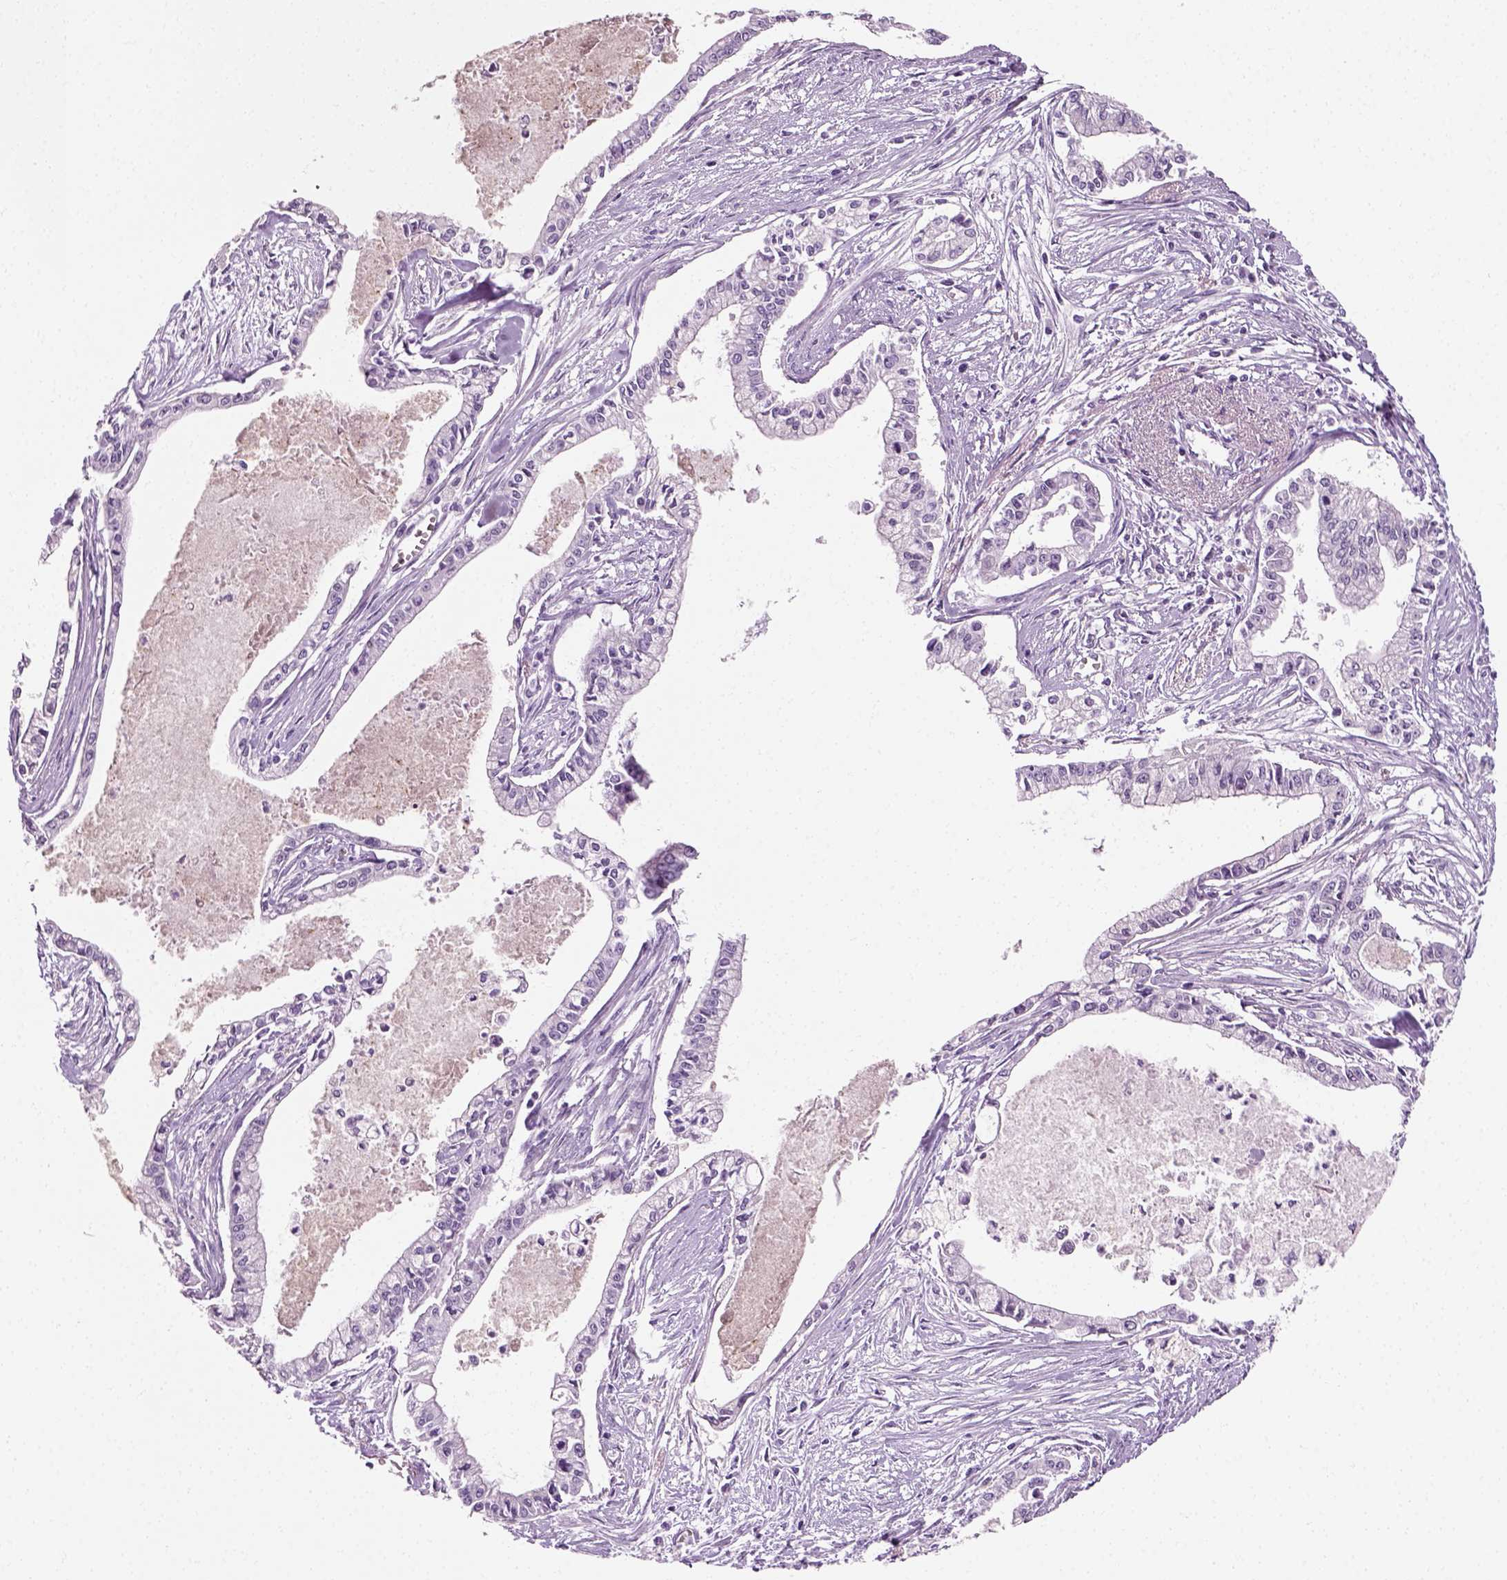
{"staining": {"intensity": "negative", "quantity": "none", "location": "none"}, "tissue": "pancreatic cancer", "cell_type": "Tumor cells", "image_type": "cancer", "snomed": [{"axis": "morphology", "description": "Adenocarcinoma, NOS"}, {"axis": "topography", "description": "Pancreas"}], "caption": "Immunohistochemistry (IHC) photomicrograph of adenocarcinoma (pancreatic) stained for a protein (brown), which reveals no positivity in tumor cells.", "gene": "SPATA31E1", "patient": {"sex": "female", "age": 65}}